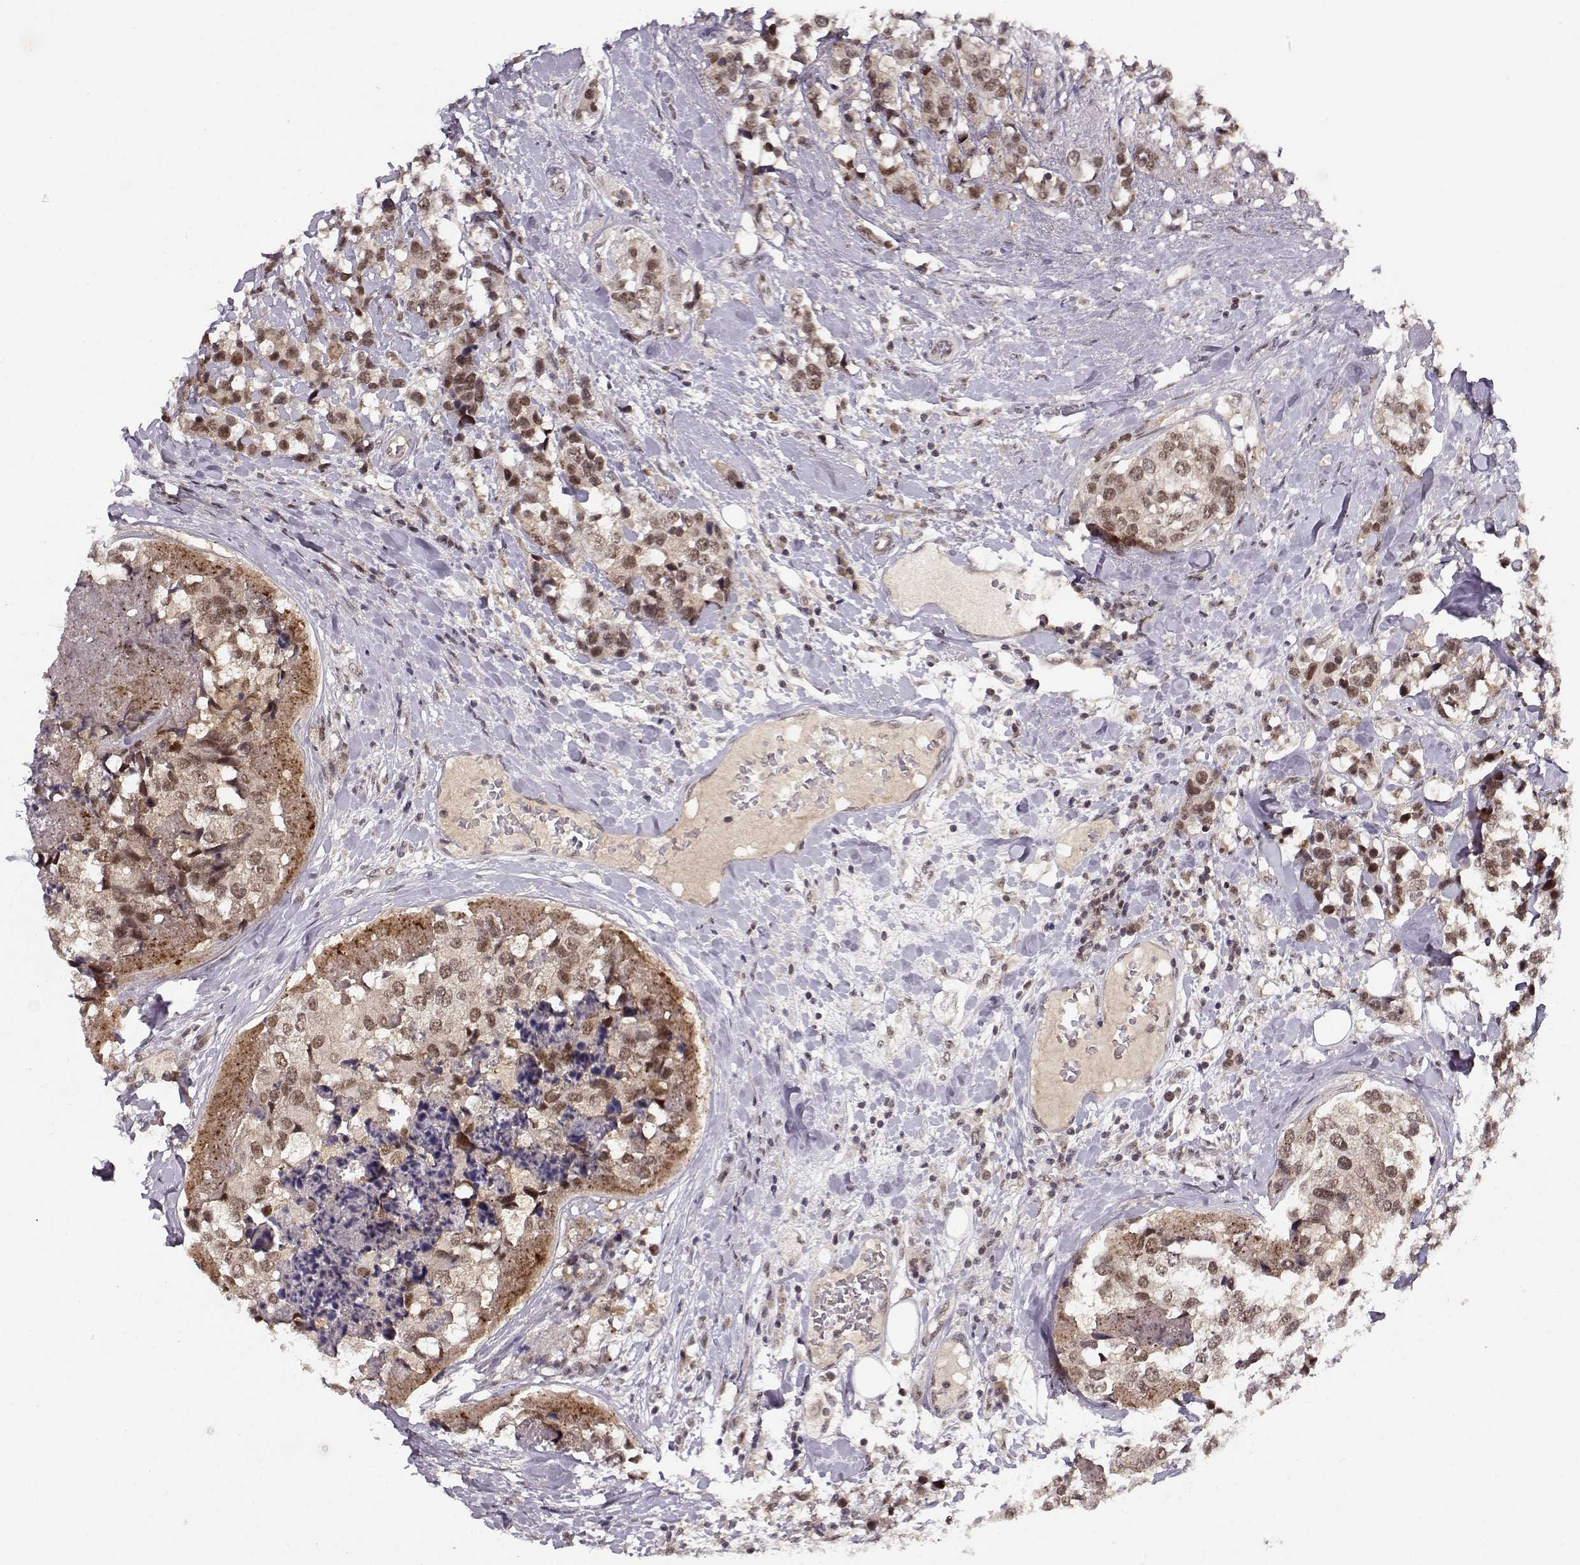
{"staining": {"intensity": "moderate", "quantity": ">75%", "location": "cytoplasmic/membranous,nuclear"}, "tissue": "breast cancer", "cell_type": "Tumor cells", "image_type": "cancer", "snomed": [{"axis": "morphology", "description": "Lobular carcinoma"}, {"axis": "topography", "description": "Breast"}], "caption": "Lobular carcinoma (breast) stained for a protein (brown) reveals moderate cytoplasmic/membranous and nuclear positive staining in about >75% of tumor cells.", "gene": "CSNK2A1", "patient": {"sex": "female", "age": 59}}